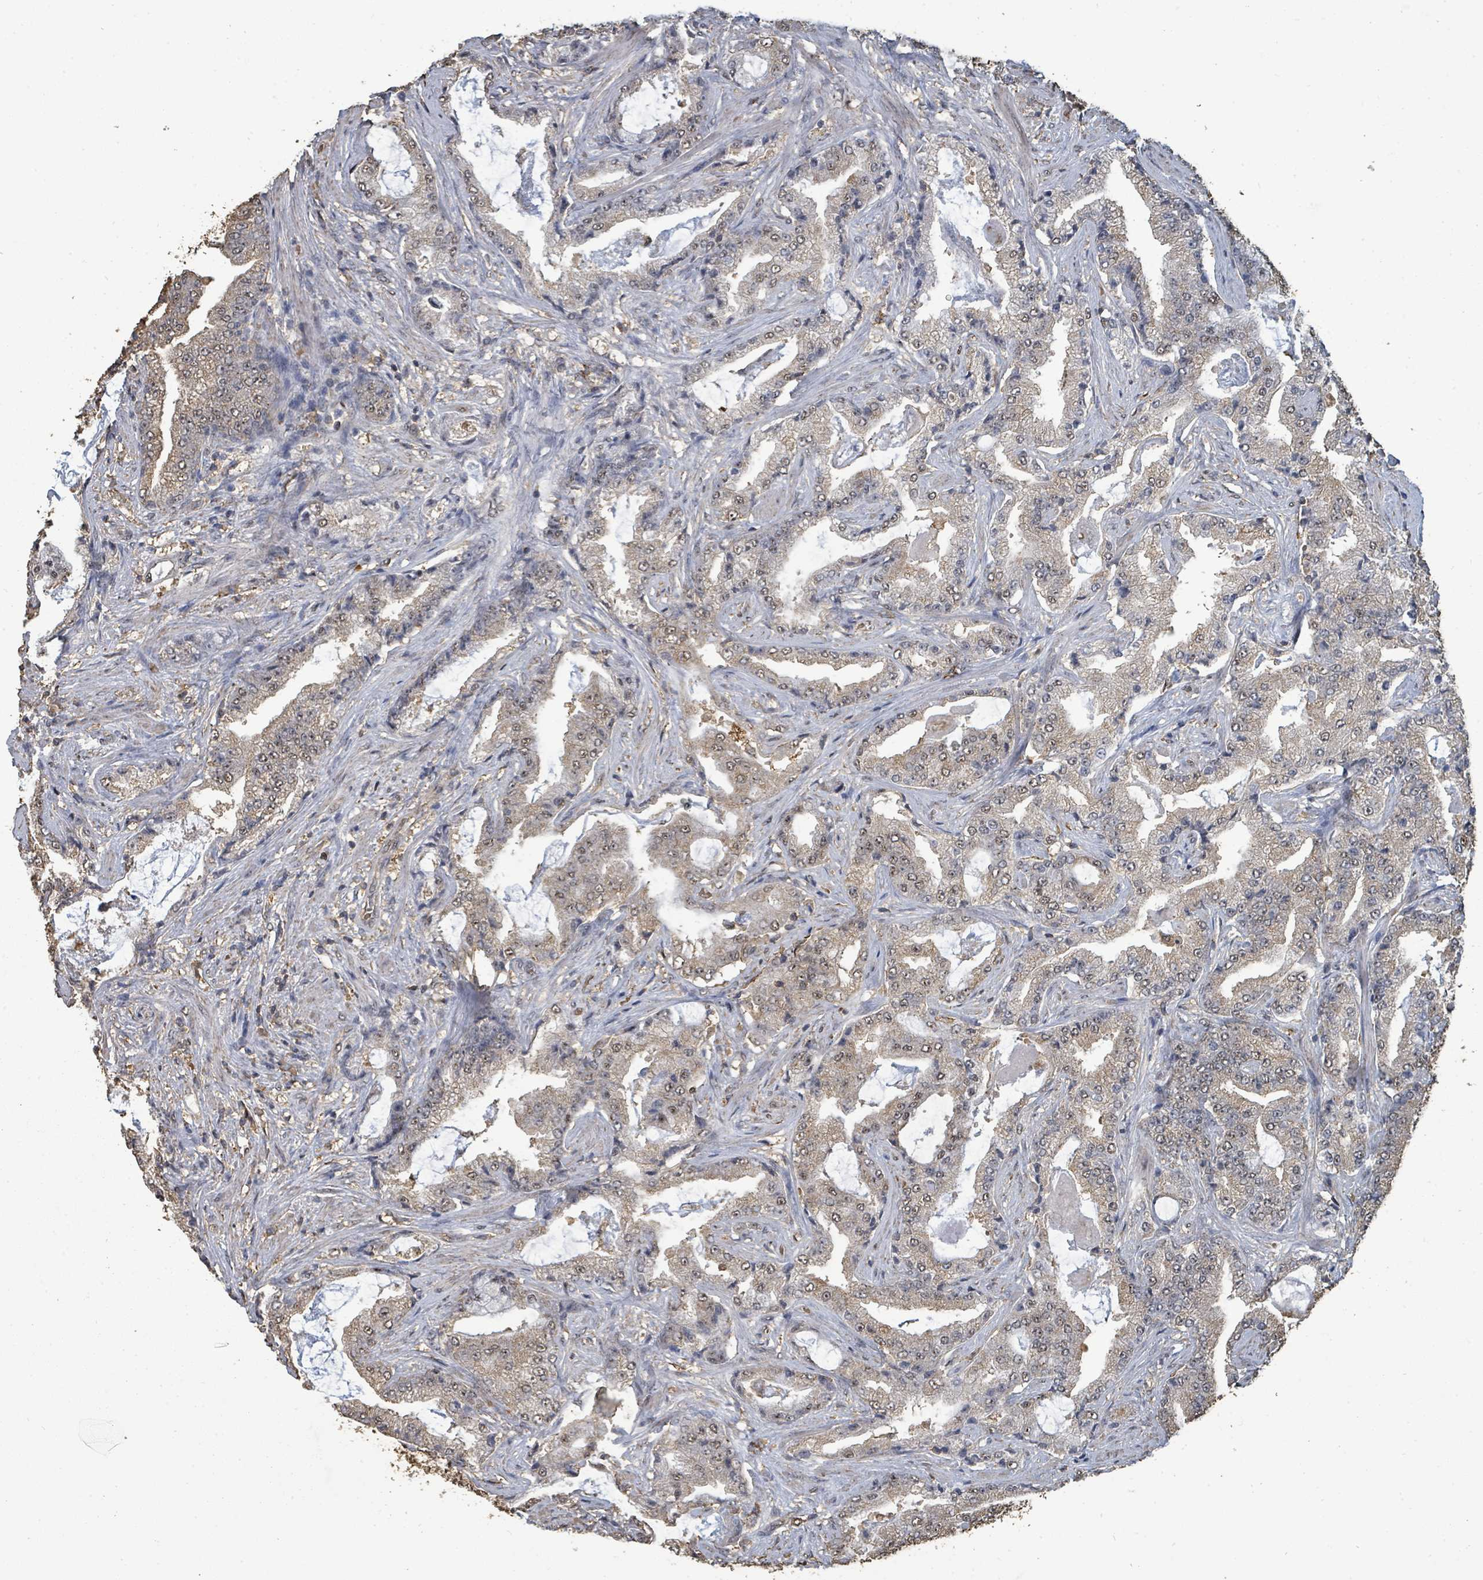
{"staining": {"intensity": "weak", "quantity": ">75%", "location": "cytoplasmic/membranous,nuclear"}, "tissue": "prostate cancer", "cell_type": "Tumor cells", "image_type": "cancer", "snomed": [{"axis": "morphology", "description": "Adenocarcinoma, High grade"}, {"axis": "topography", "description": "Prostate"}], "caption": "Protein expression by immunohistochemistry displays weak cytoplasmic/membranous and nuclear staining in approximately >75% of tumor cells in prostate high-grade adenocarcinoma. (Stains: DAB in brown, nuclei in blue, Microscopy: brightfield microscopy at high magnification).", "gene": "C6orf52", "patient": {"sex": "male", "age": 68}}